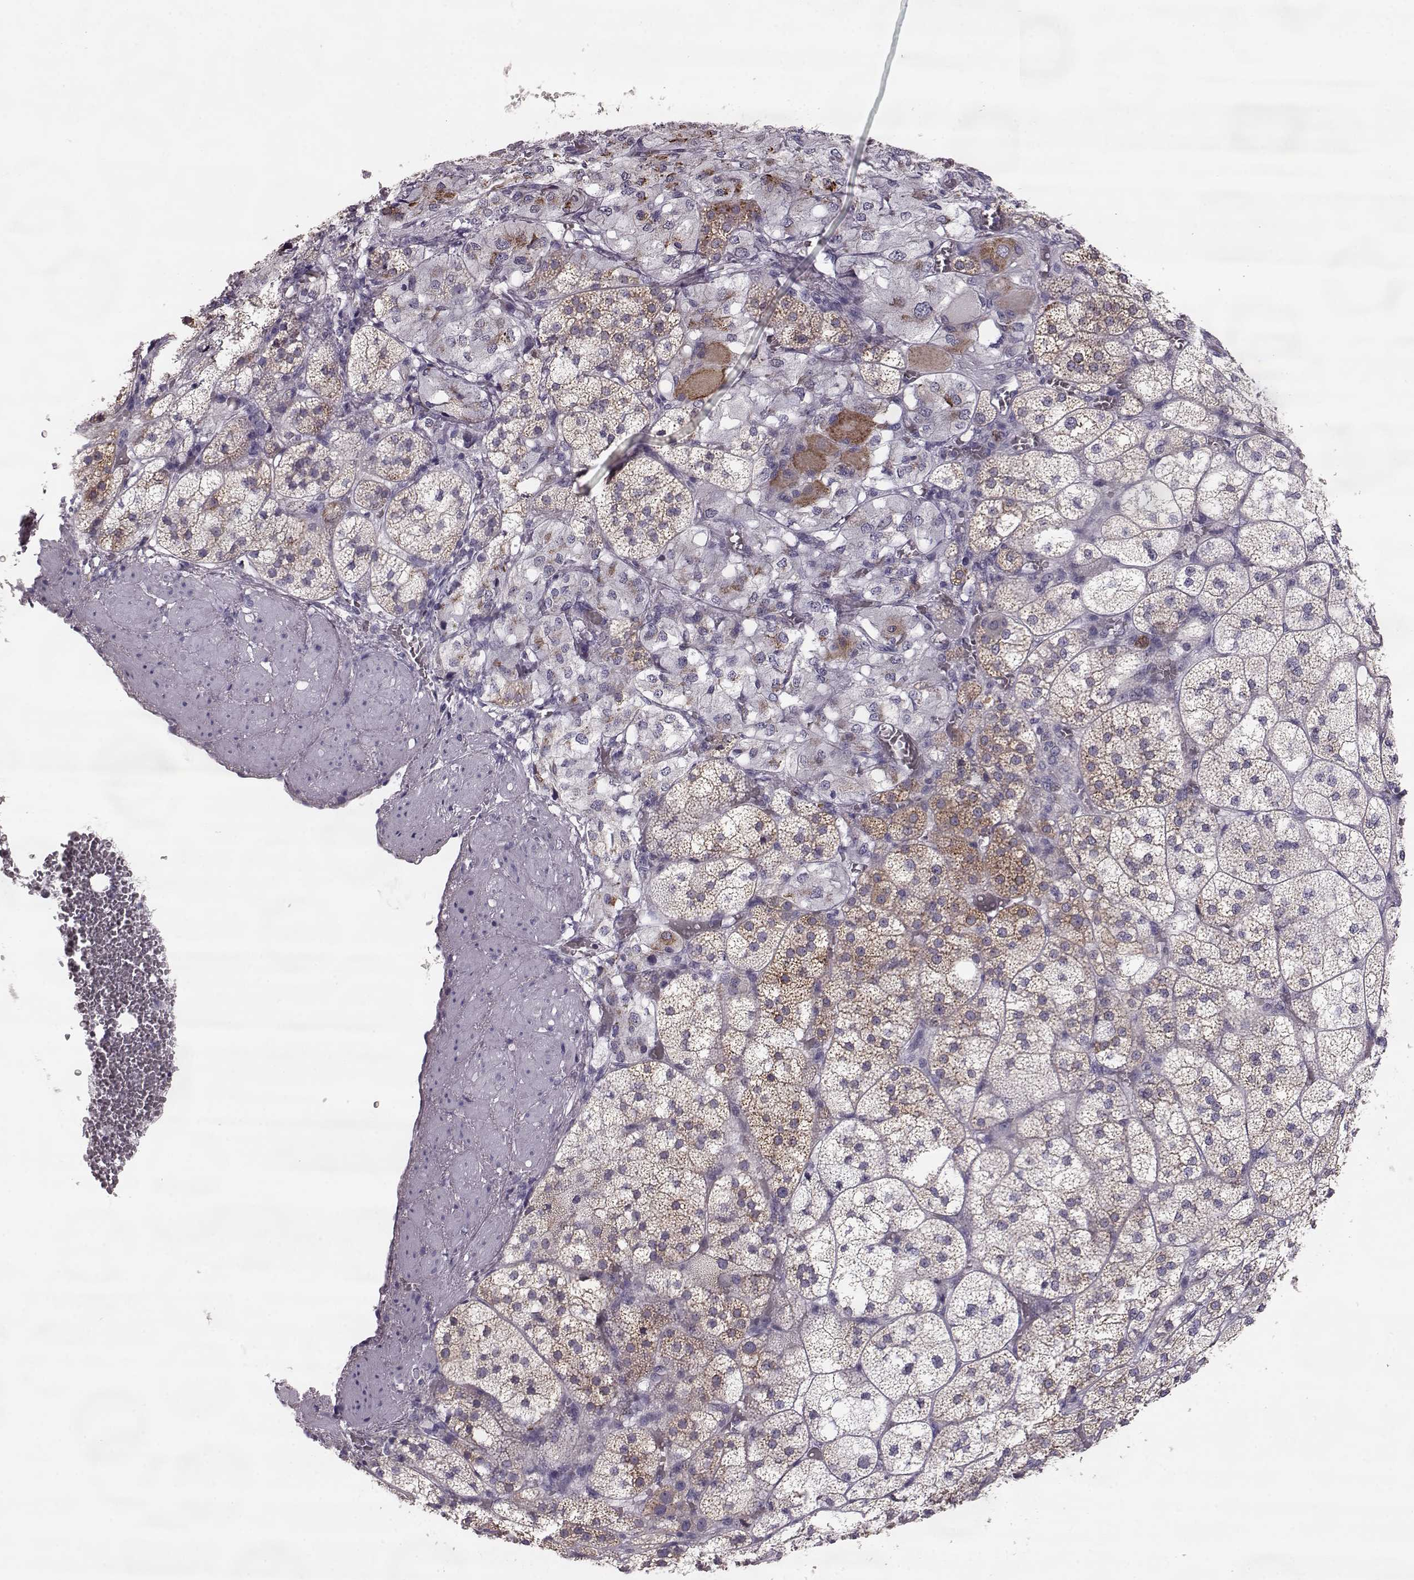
{"staining": {"intensity": "strong", "quantity": "25%-75%", "location": "cytoplasmic/membranous"}, "tissue": "adrenal gland", "cell_type": "Glandular cells", "image_type": "normal", "snomed": [{"axis": "morphology", "description": "Normal tissue, NOS"}, {"axis": "topography", "description": "Adrenal gland"}], "caption": "Benign adrenal gland was stained to show a protein in brown. There is high levels of strong cytoplasmic/membranous expression in approximately 25%-75% of glandular cells.", "gene": "ELOVL5", "patient": {"sex": "female", "age": 60}}